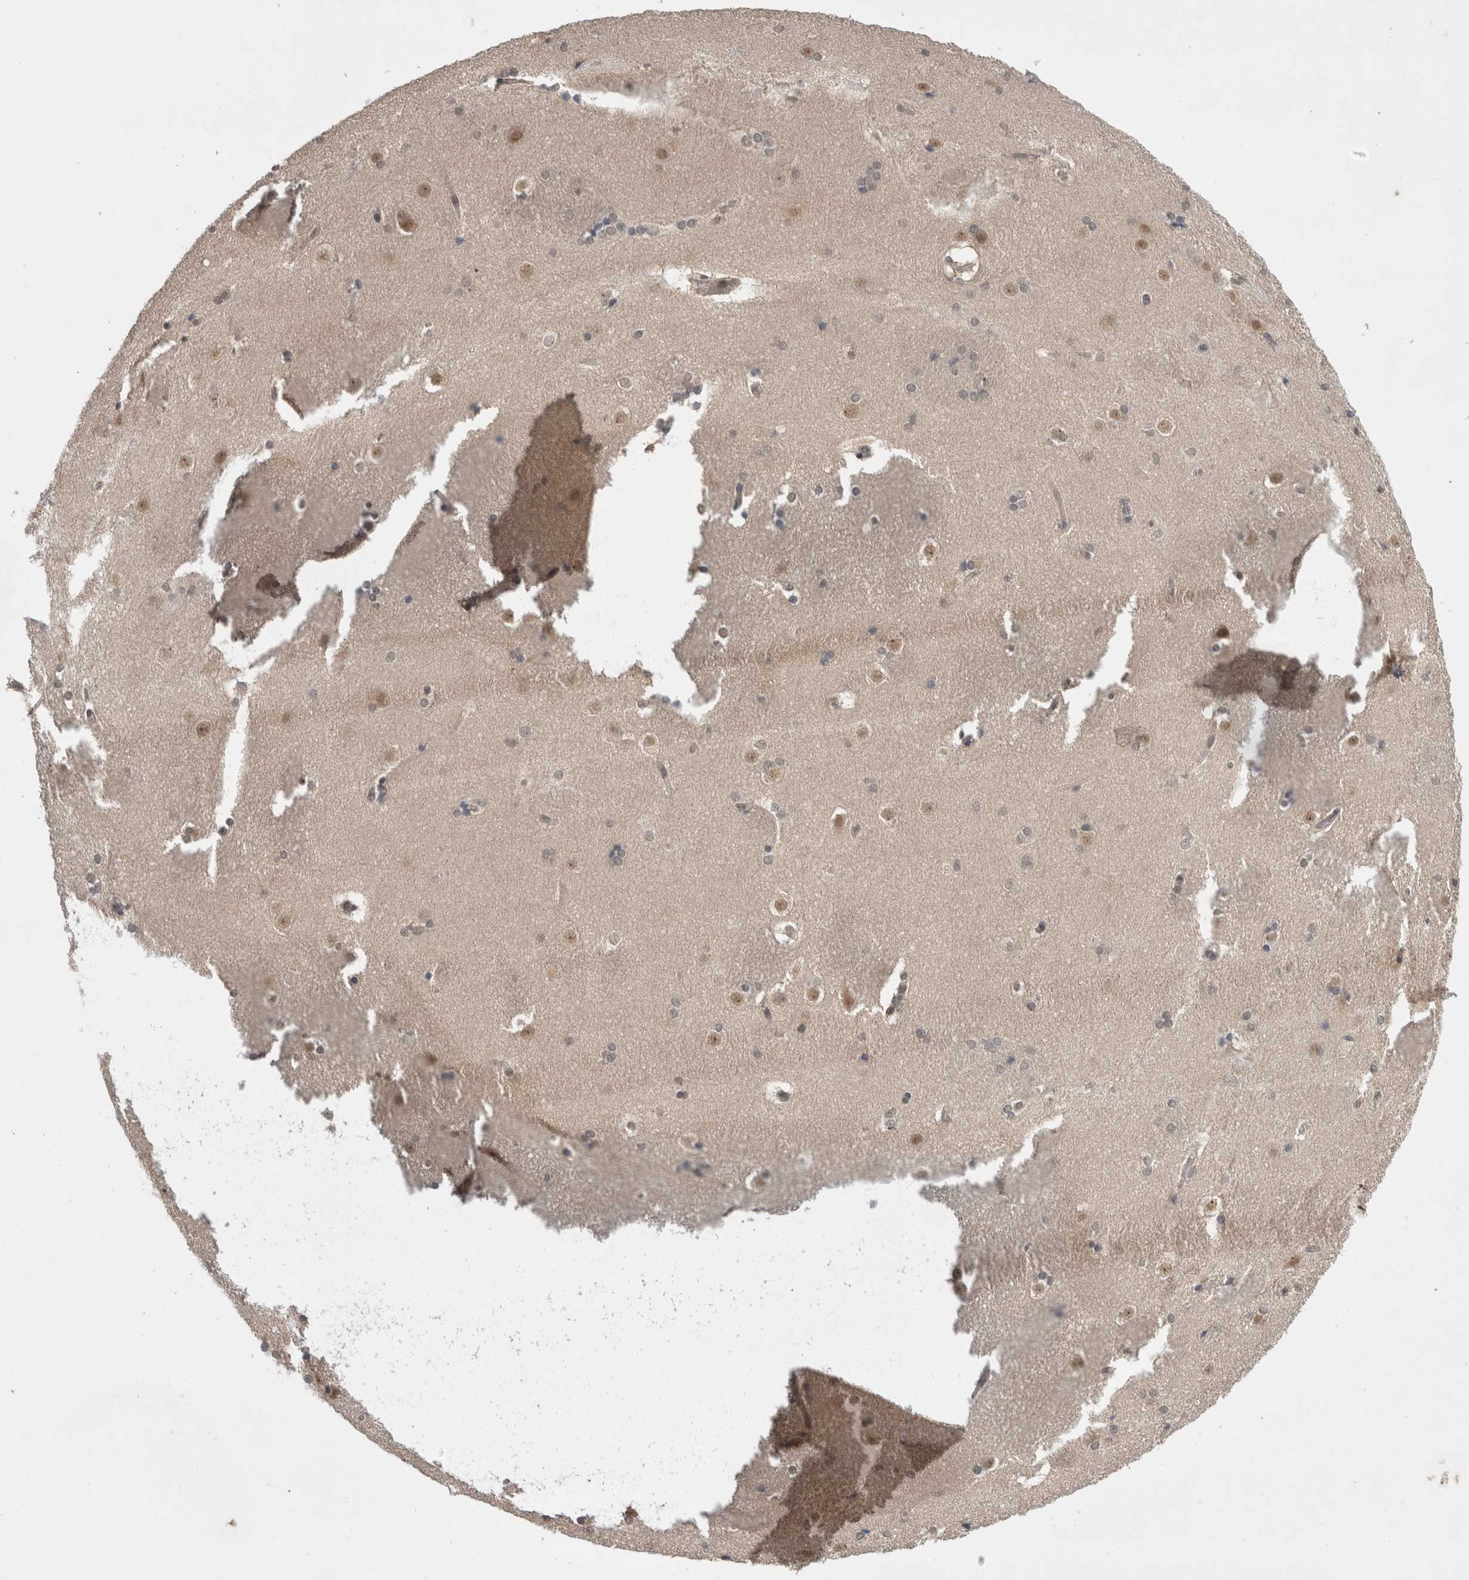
{"staining": {"intensity": "weak", "quantity": "<25%", "location": "cytoplasmic/membranous,nuclear"}, "tissue": "caudate", "cell_type": "Glial cells", "image_type": "normal", "snomed": [{"axis": "morphology", "description": "Normal tissue, NOS"}, {"axis": "topography", "description": "Lateral ventricle wall"}], "caption": "Immunohistochemistry (IHC) photomicrograph of unremarkable caudate stained for a protein (brown), which displays no staining in glial cells.", "gene": "ZNF341", "patient": {"sex": "female", "age": 19}}